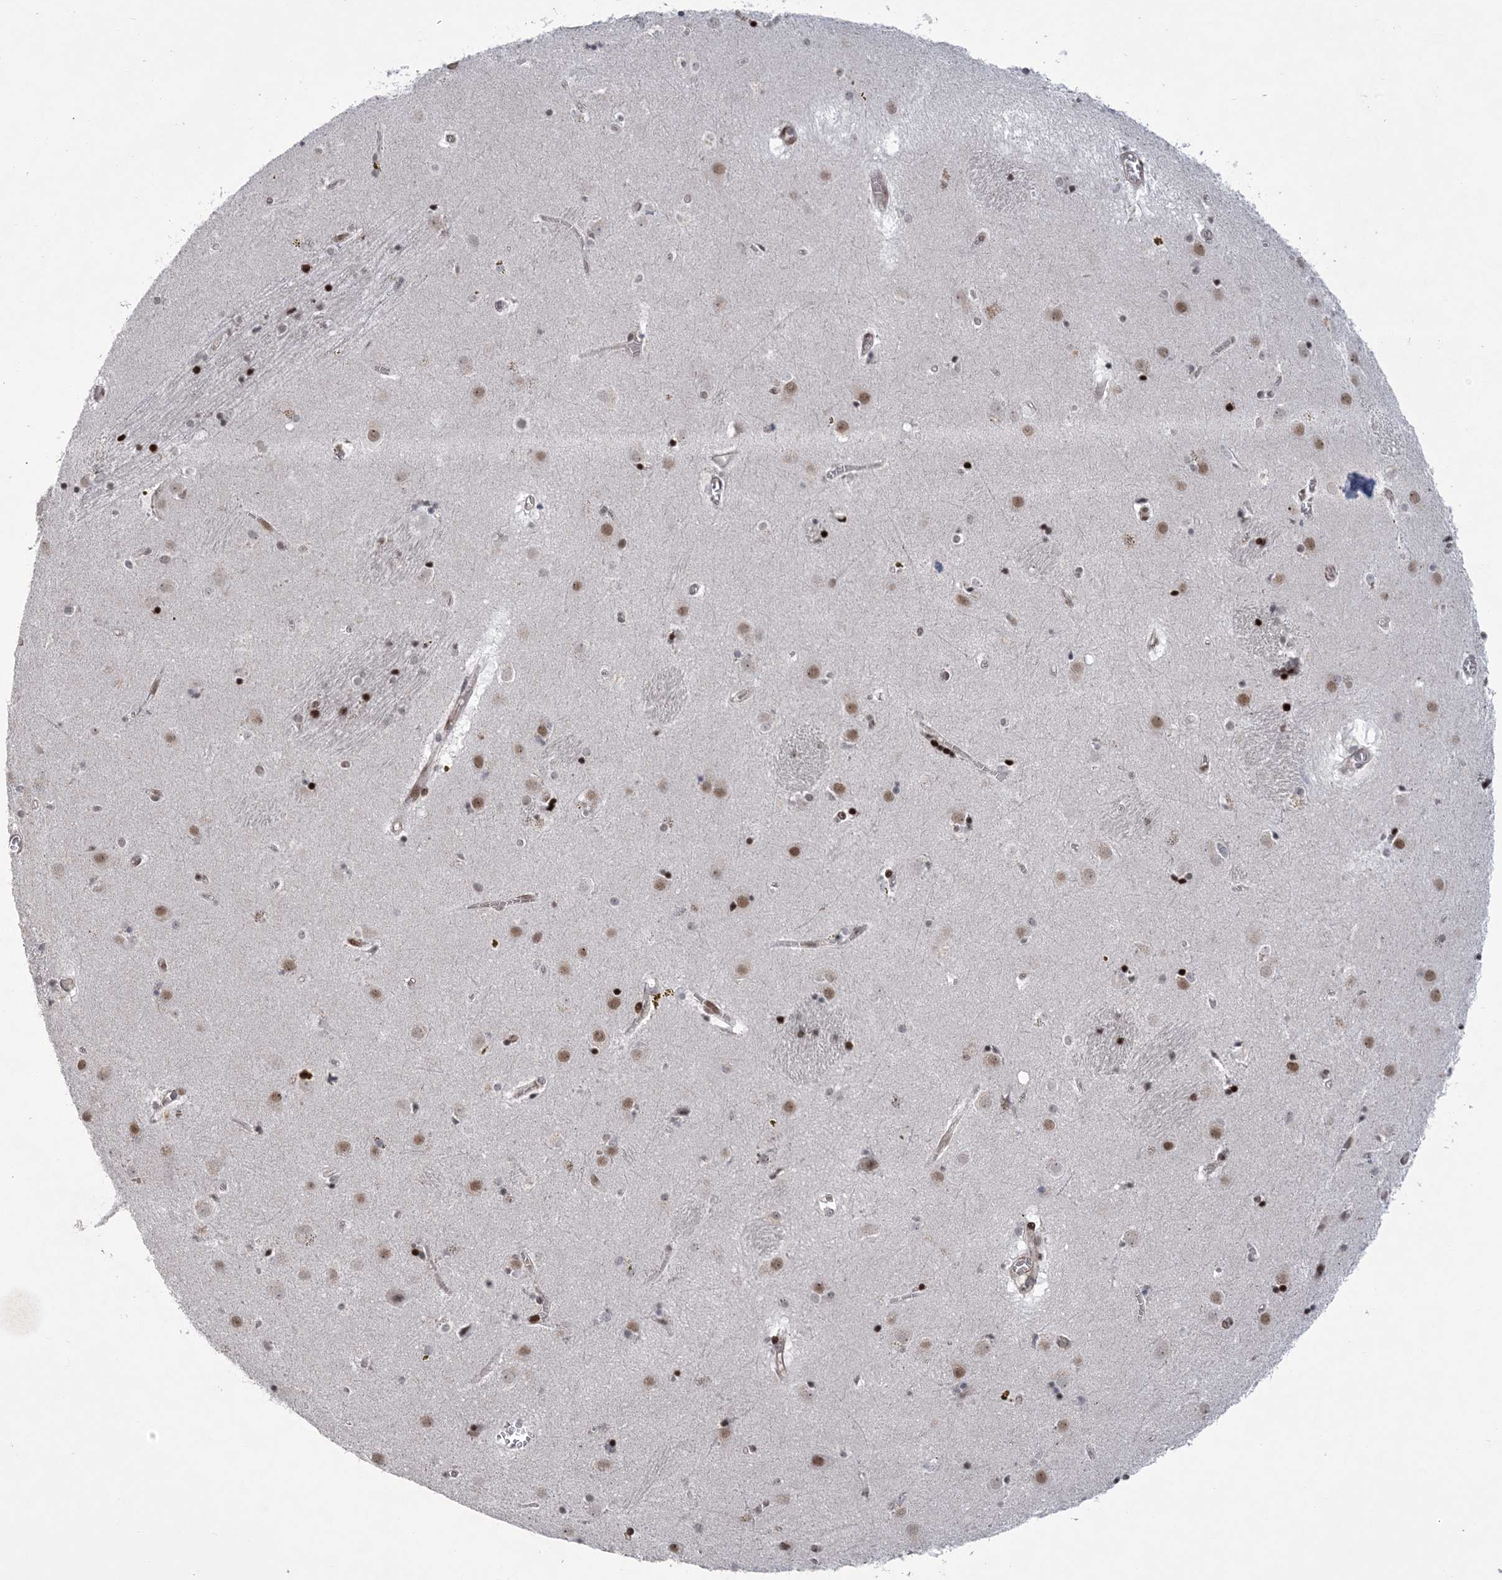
{"staining": {"intensity": "moderate", "quantity": "<25%", "location": "nuclear"}, "tissue": "caudate", "cell_type": "Glial cells", "image_type": "normal", "snomed": [{"axis": "morphology", "description": "Normal tissue, NOS"}, {"axis": "topography", "description": "Lateral ventricle wall"}], "caption": "A low amount of moderate nuclear staining is identified in about <25% of glial cells in normal caudate.", "gene": "HOMEZ", "patient": {"sex": "male", "age": 70}}